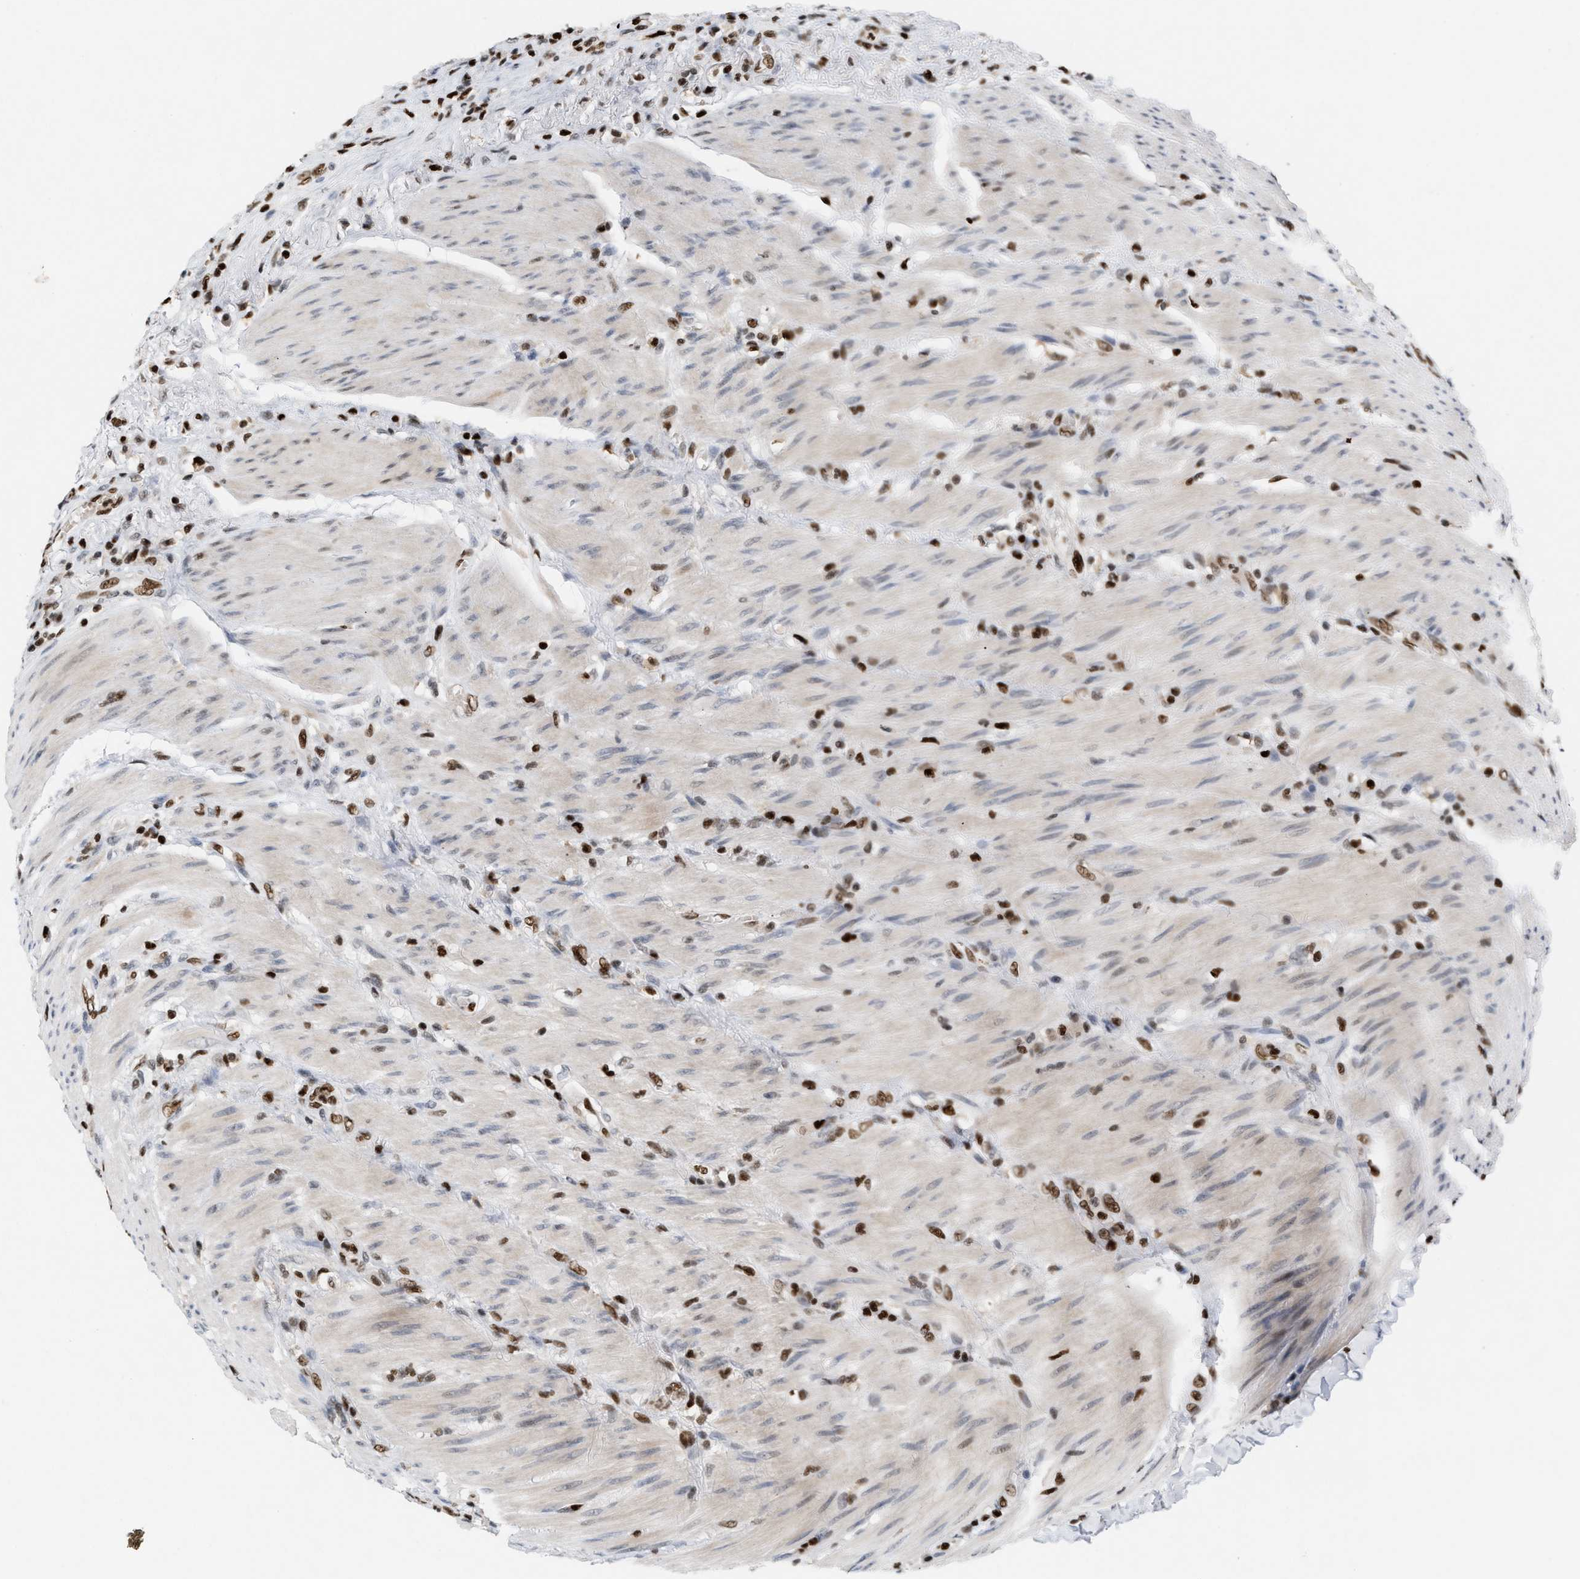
{"staining": {"intensity": "strong", "quantity": ">75%", "location": "nuclear"}, "tissue": "colorectal cancer", "cell_type": "Tumor cells", "image_type": "cancer", "snomed": [{"axis": "morphology", "description": "Normal tissue, NOS"}, {"axis": "morphology", "description": "Adenocarcinoma, NOS"}, {"axis": "topography", "description": "Rectum"}, {"axis": "topography", "description": "Peripheral nerve tissue"}], "caption": "IHC of human colorectal cancer (adenocarcinoma) reveals high levels of strong nuclear staining in about >75% of tumor cells.", "gene": "RNASEK-C17orf49", "patient": {"sex": "male", "age": 92}}